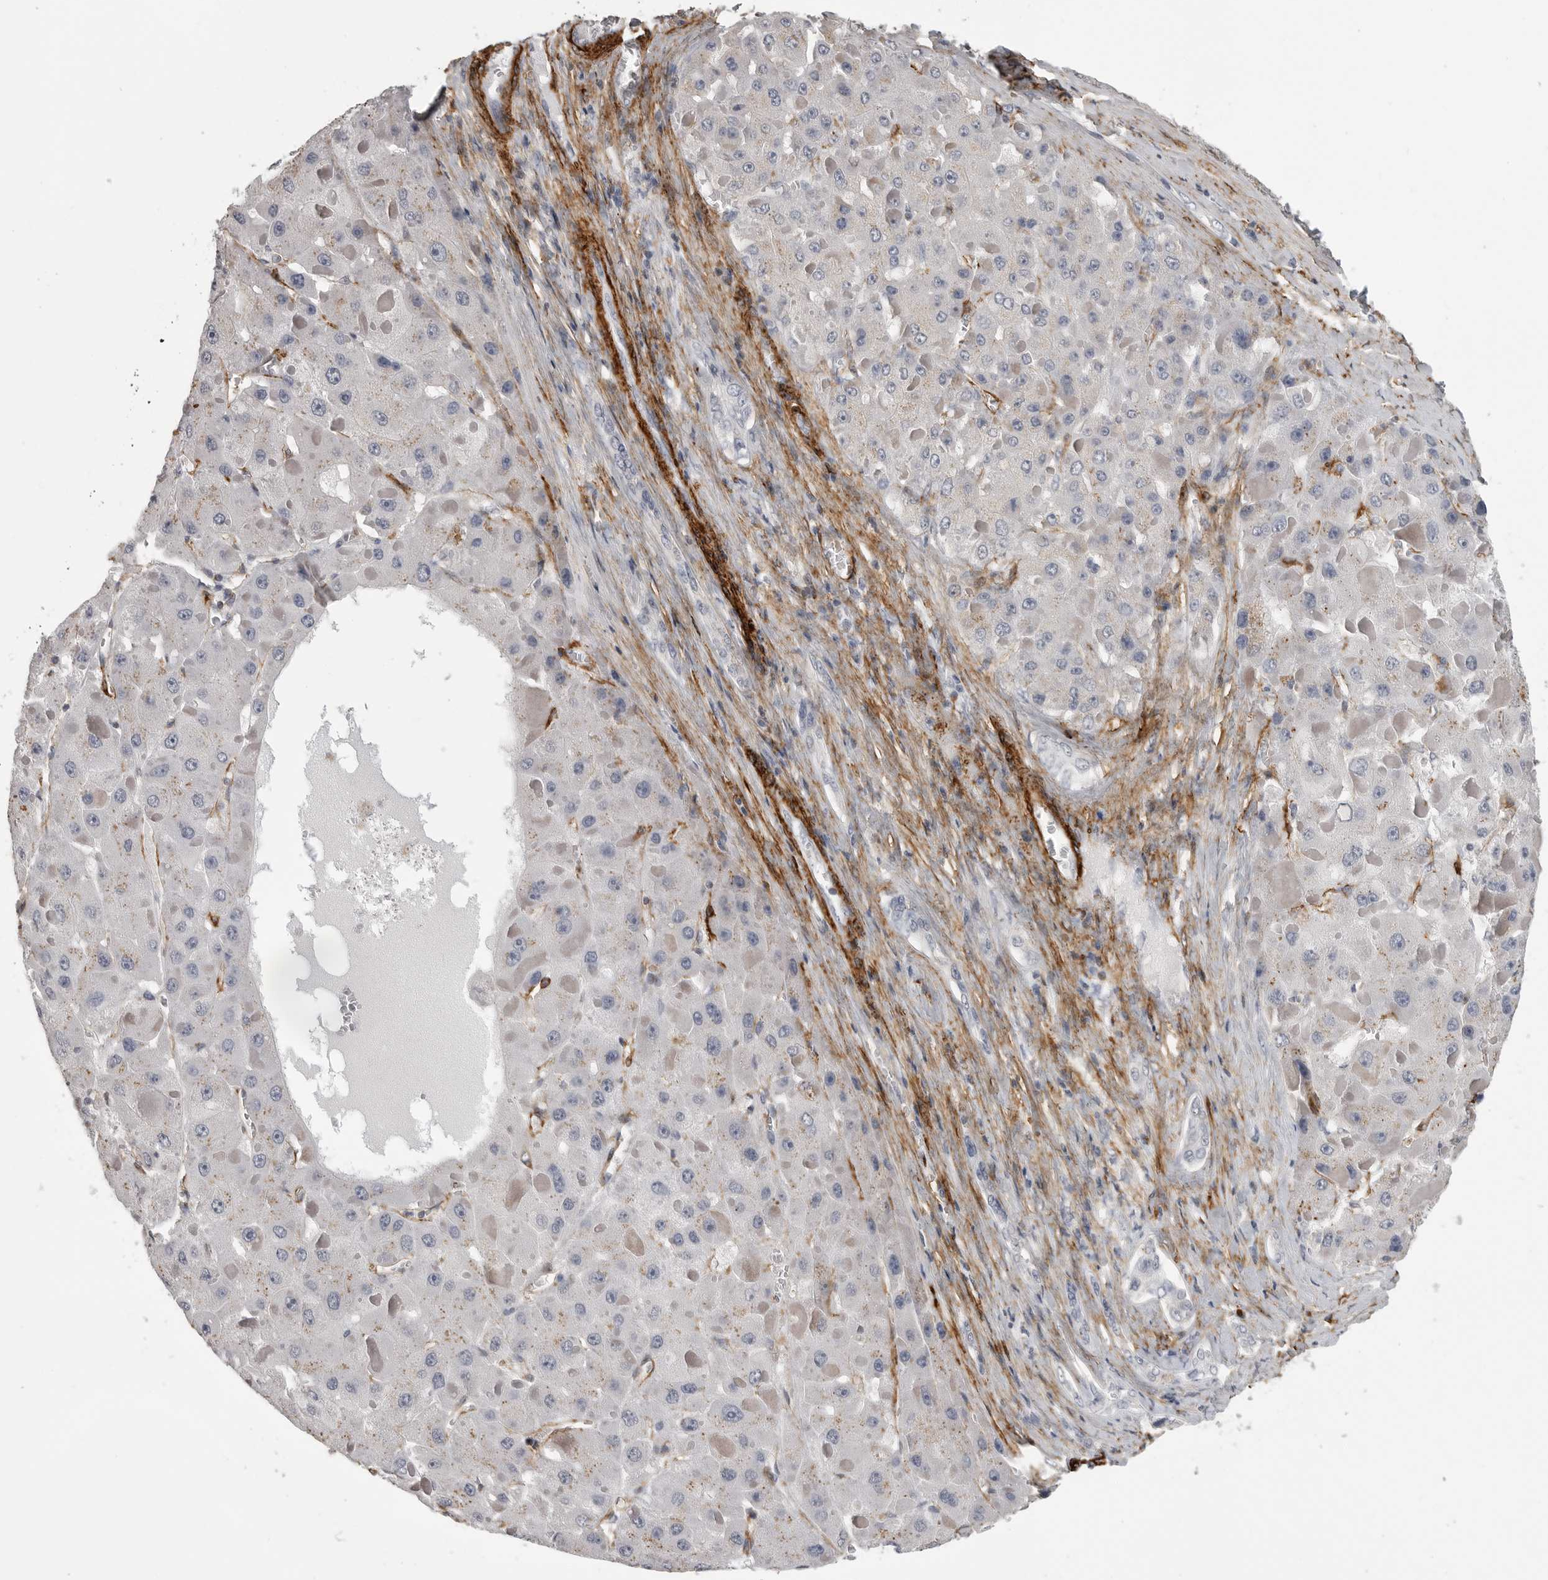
{"staining": {"intensity": "weak", "quantity": "<25%", "location": "cytoplasmic/membranous"}, "tissue": "liver cancer", "cell_type": "Tumor cells", "image_type": "cancer", "snomed": [{"axis": "morphology", "description": "Carcinoma, Hepatocellular, NOS"}, {"axis": "topography", "description": "Liver"}], "caption": "IHC image of neoplastic tissue: hepatocellular carcinoma (liver) stained with DAB exhibits no significant protein staining in tumor cells.", "gene": "AOC3", "patient": {"sex": "female", "age": 73}}